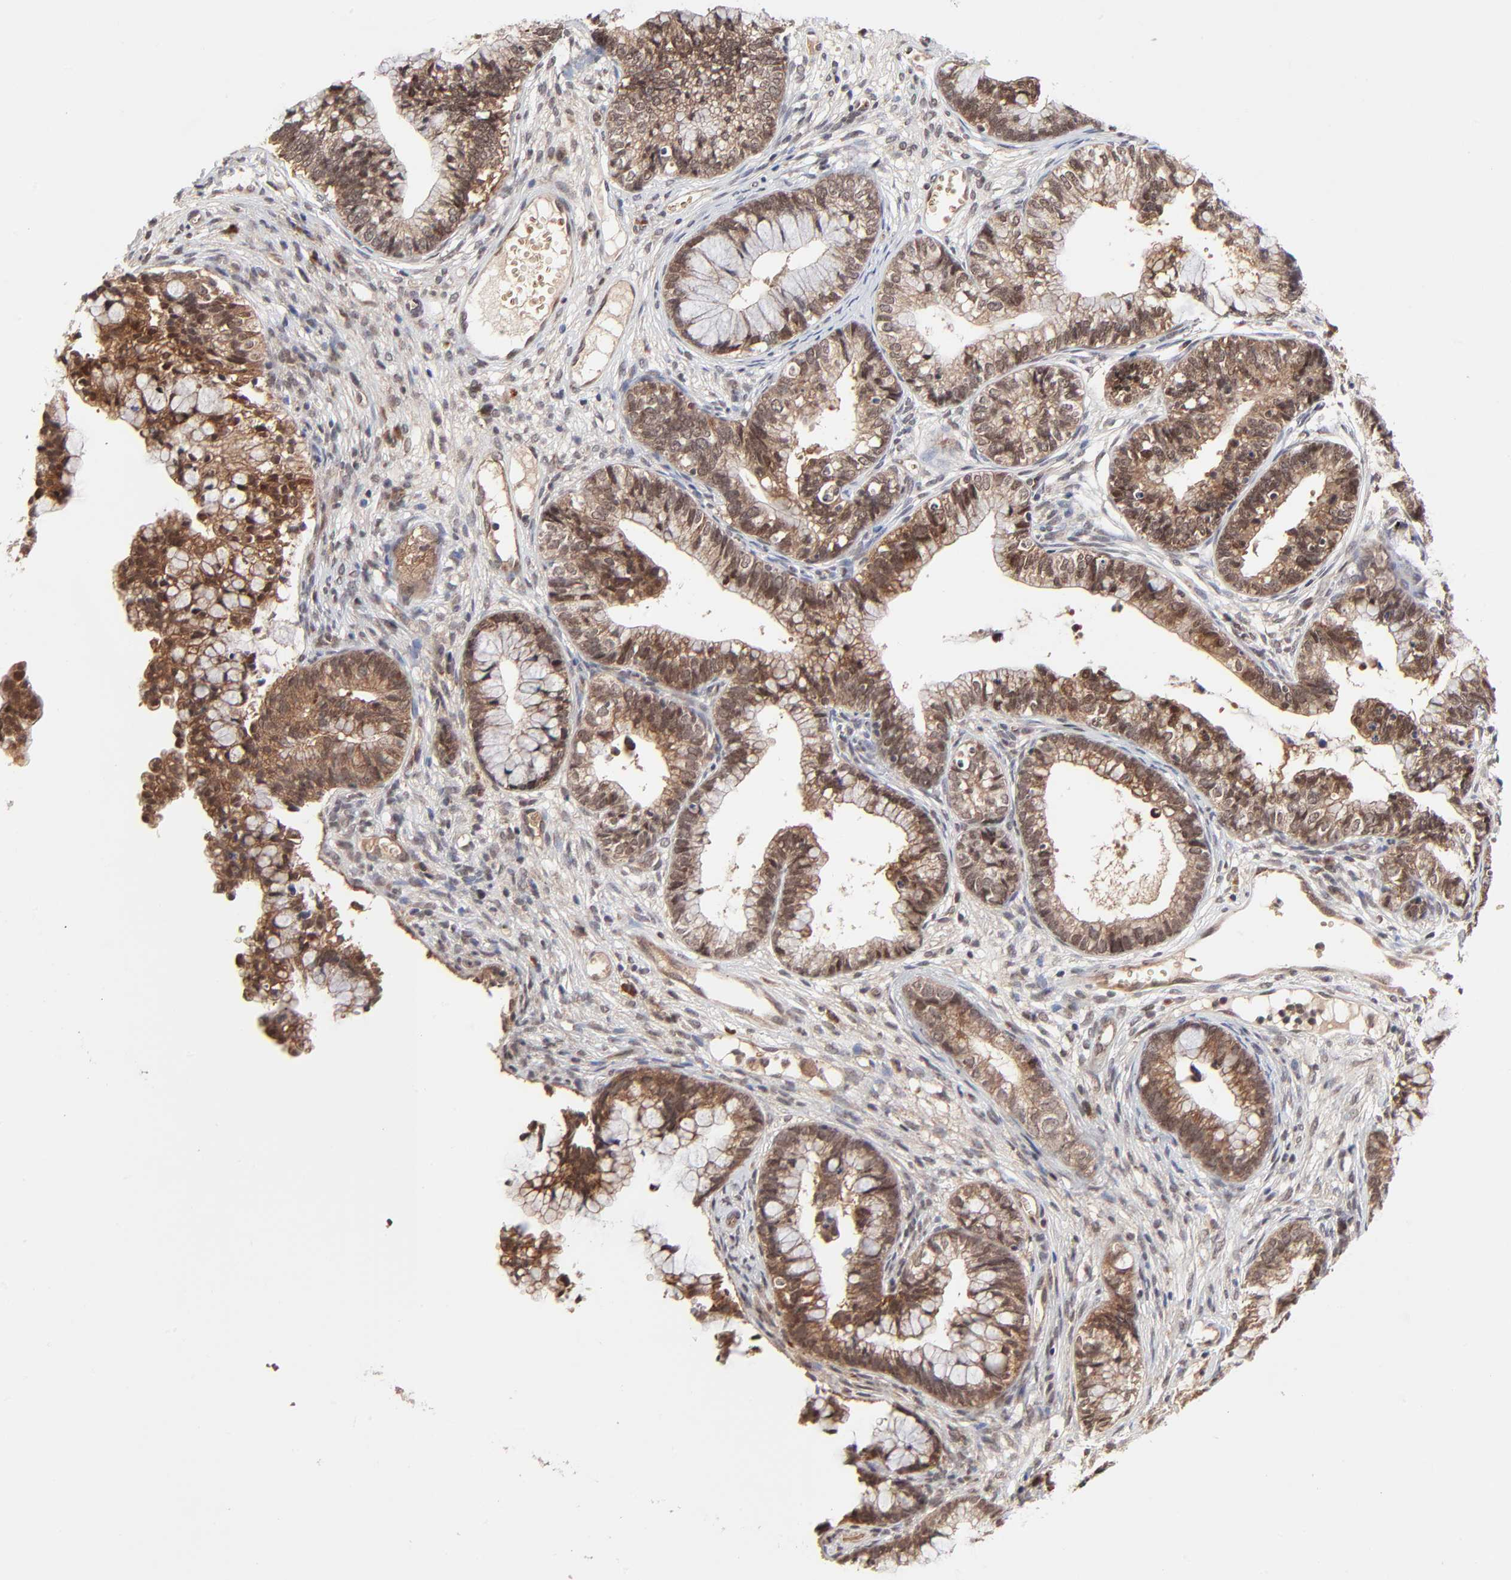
{"staining": {"intensity": "moderate", "quantity": ">75%", "location": "cytoplasmic/membranous,nuclear"}, "tissue": "cervical cancer", "cell_type": "Tumor cells", "image_type": "cancer", "snomed": [{"axis": "morphology", "description": "Adenocarcinoma, NOS"}, {"axis": "topography", "description": "Cervix"}], "caption": "Cervical cancer (adenocarcinoma) tissue displays moderate cytoplasmic/membranous and nuclear staining in about >75% of tumor cells (brown staining indicates protein expression, while blue staining denotes nuclei).", "gene": "CASP10", "patient": {"sex": "female", "age": 44}}